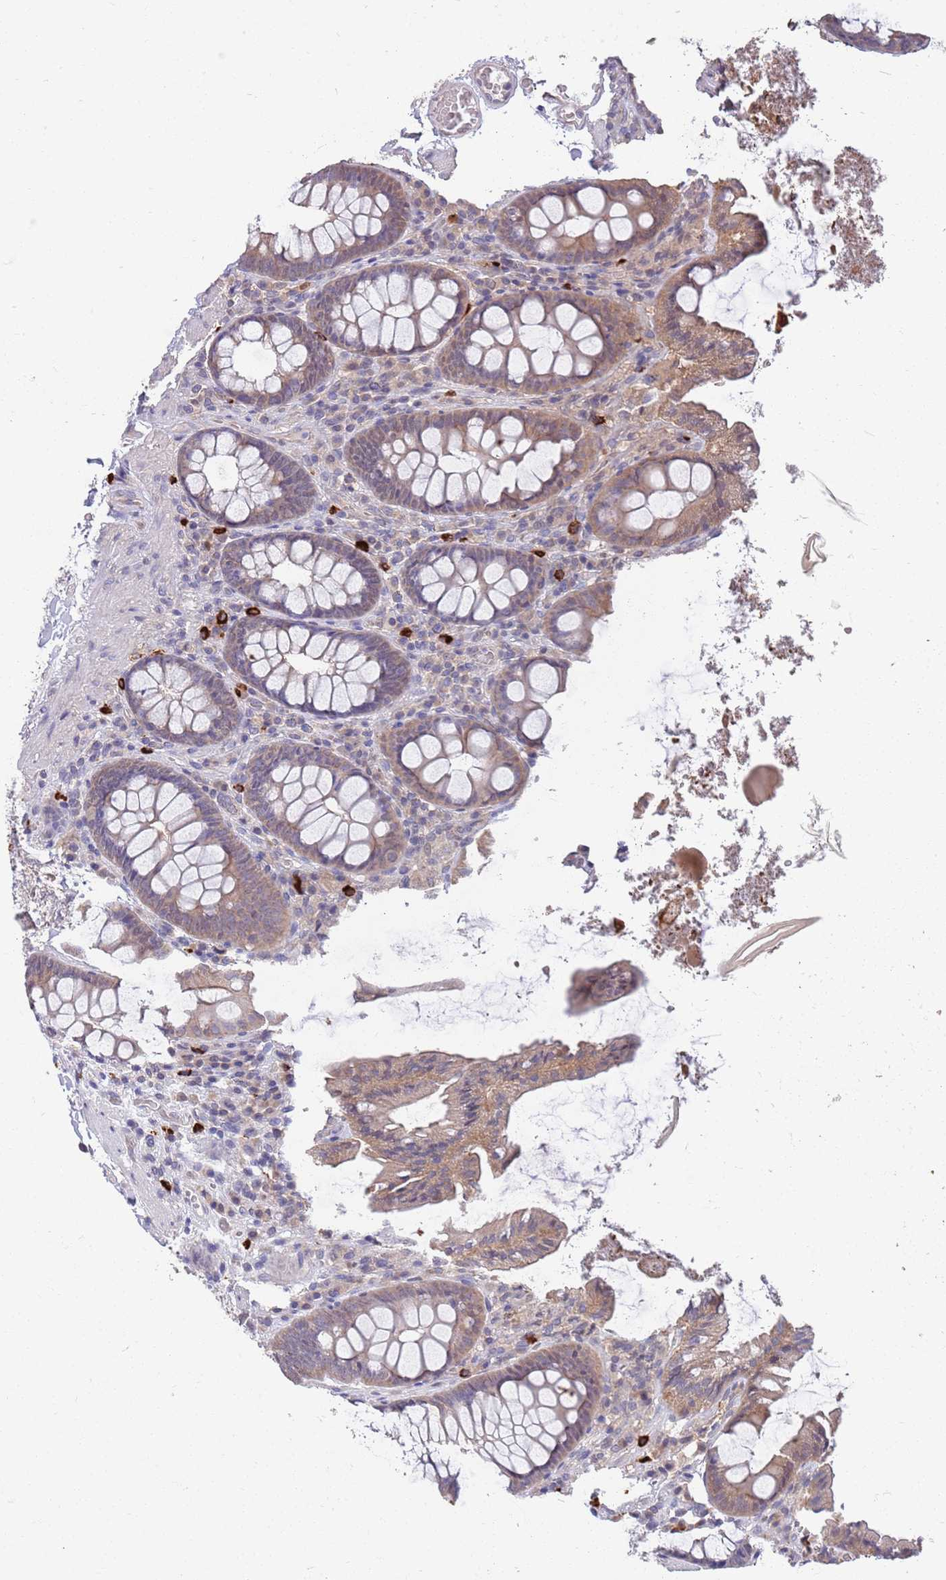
{"staining": {"intensity": "weak", "quantity": "<25%", "location": "cytoplasmic/membranous"}, "tissue": "colon", "cell_type": "Endothelial cells", "image_type": "normal", "snomed": [{"axis": "morphology", "description": "Normal tissue, NOS"}, {"axis": "topography", "description": "Colon"}], "caption": "Colon was stained to show a protein in brown. There is no significant expression in endothelial cells. (IHC, brightfield microscopy, high magnification).", "gene": "MARVELD2", "patient": {"sex": "male", "age": 84}}